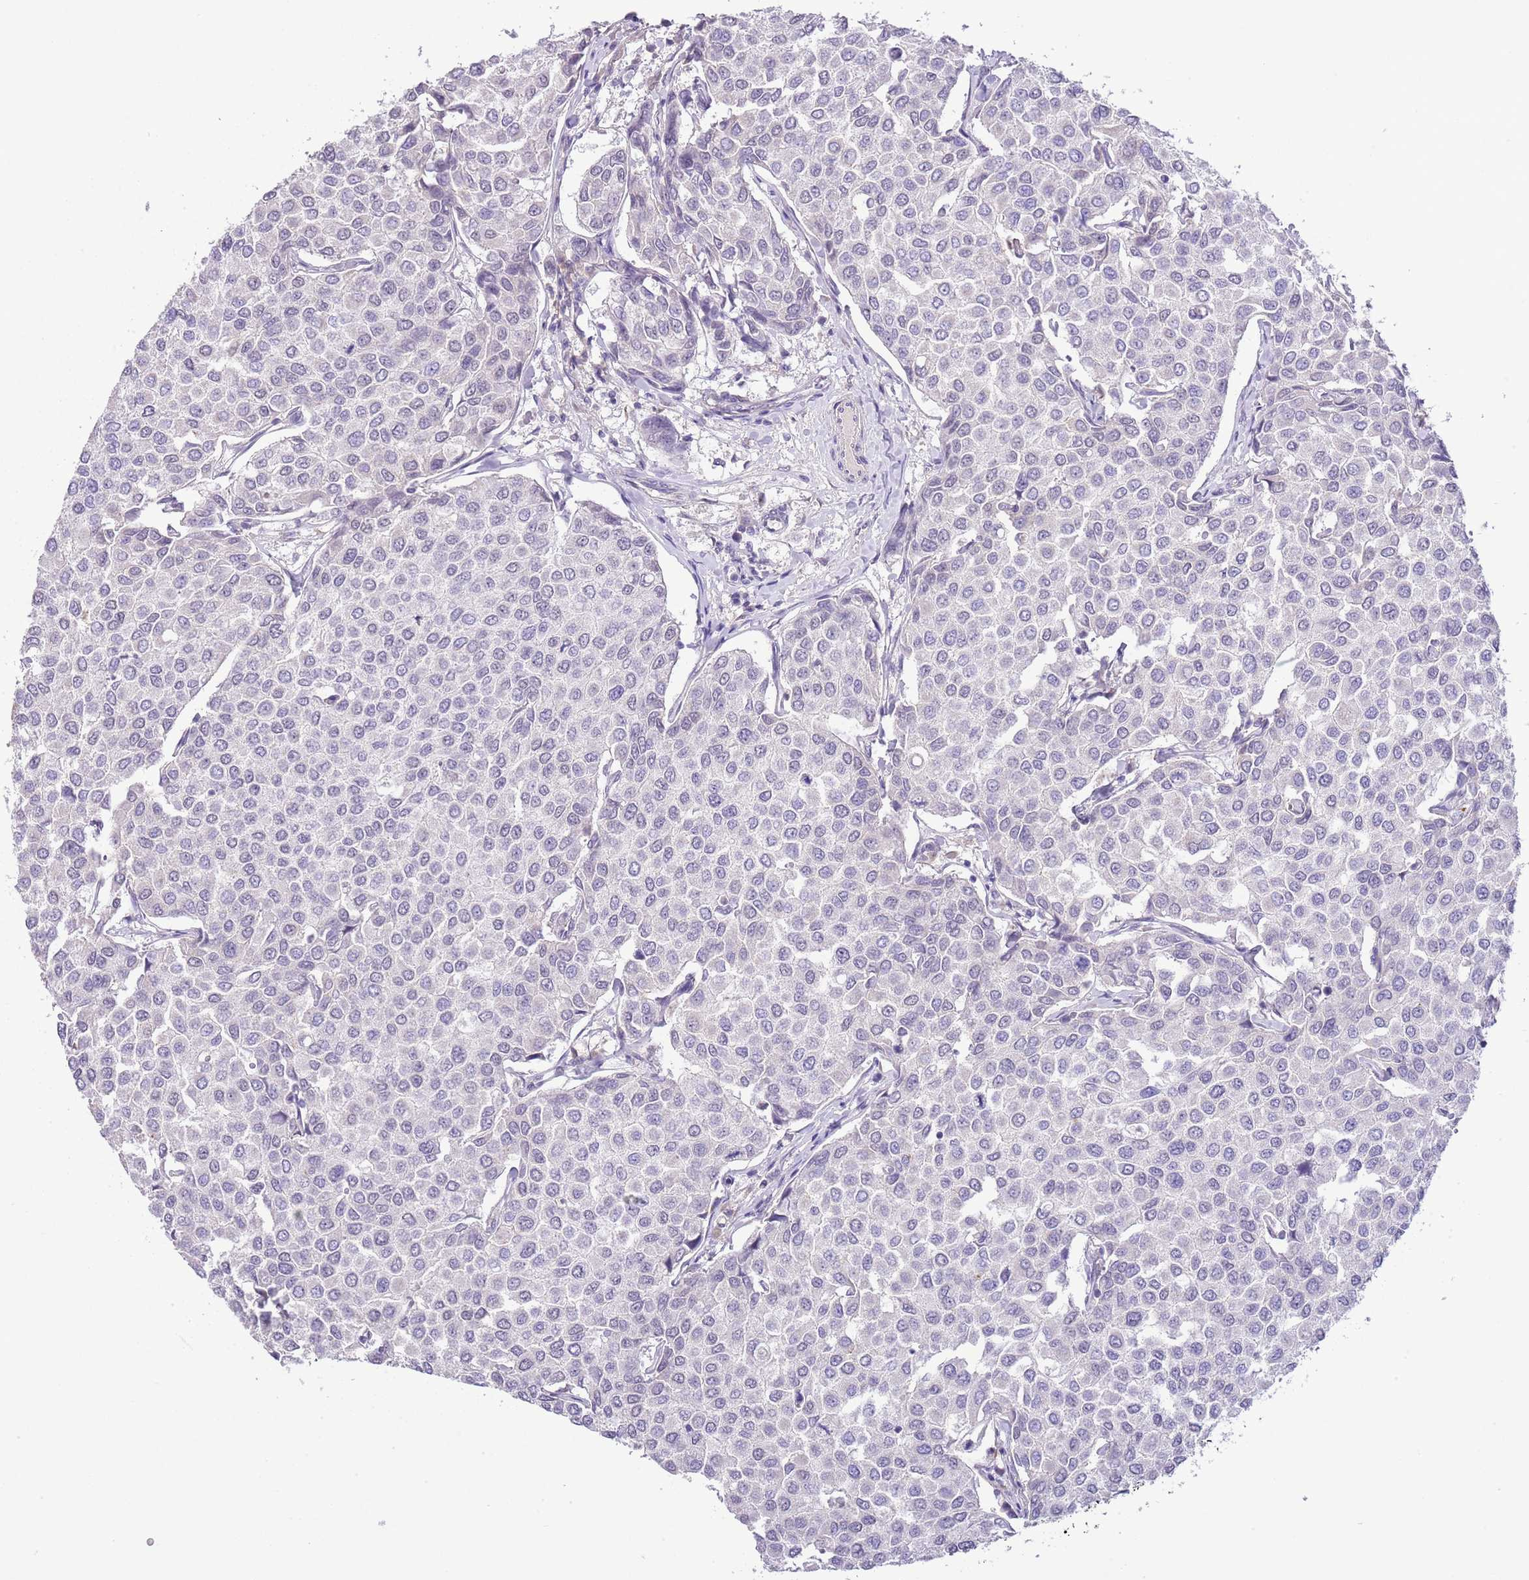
{"staining": {"intensity": "negative", "quantity": "none", "location": "none"}, "tissue": "breast cancer", "cell_type": "Tumor cells", "image_type": "cancer", "snomed": [{"axis": "morphology", "description": "Duct carcinoma"}, {"axis": "topography", "description": "Breast"}], "caption": "Tumor cells are negative for brown protein staining in intraductal carcinoma (breast).", "gene": "MIDN", "patient": {"sex": "female", "age": 55}}